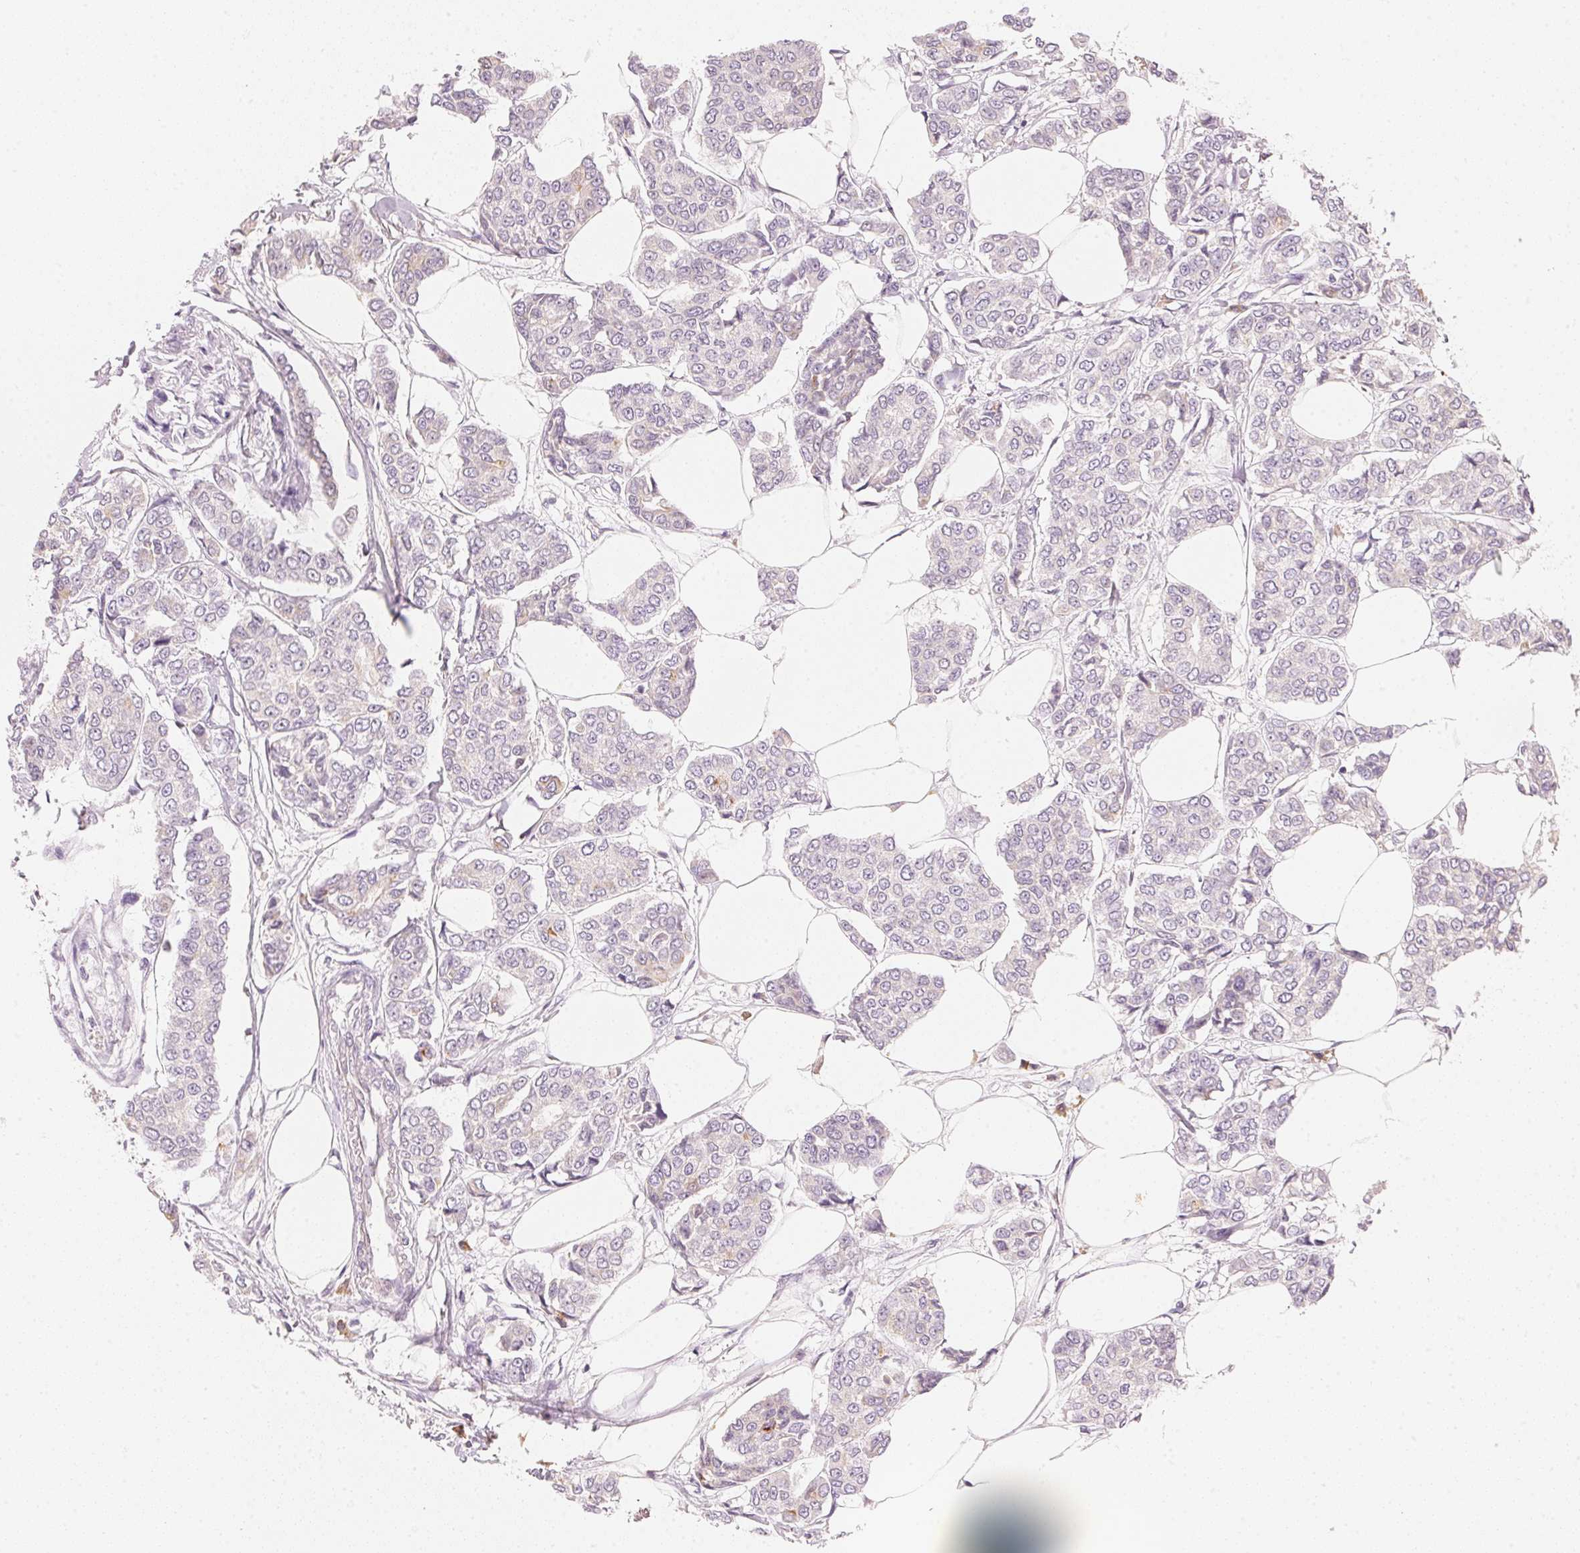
{"staining": {"intensity": "moderate", "quantity": "<25%", "location": "cytoplasmic/membranous"}, "tissue": "breast cancer", "cell_type": "Tumor cells", "image_type": "cancer", "snomed": [{"axis": "morphology", "description": "Duct carcinoma"}, {"axis": "topography", "description": "Breast"}], "caption": "A micrograph of breast cancer (infiltrating ductal carcinoma) stained for a protein shows moderate cytoplasmic/membranous brown staining in tumor cells.", "gene": "RMDN2", "patient": {"sex": "female", "age": 94}}